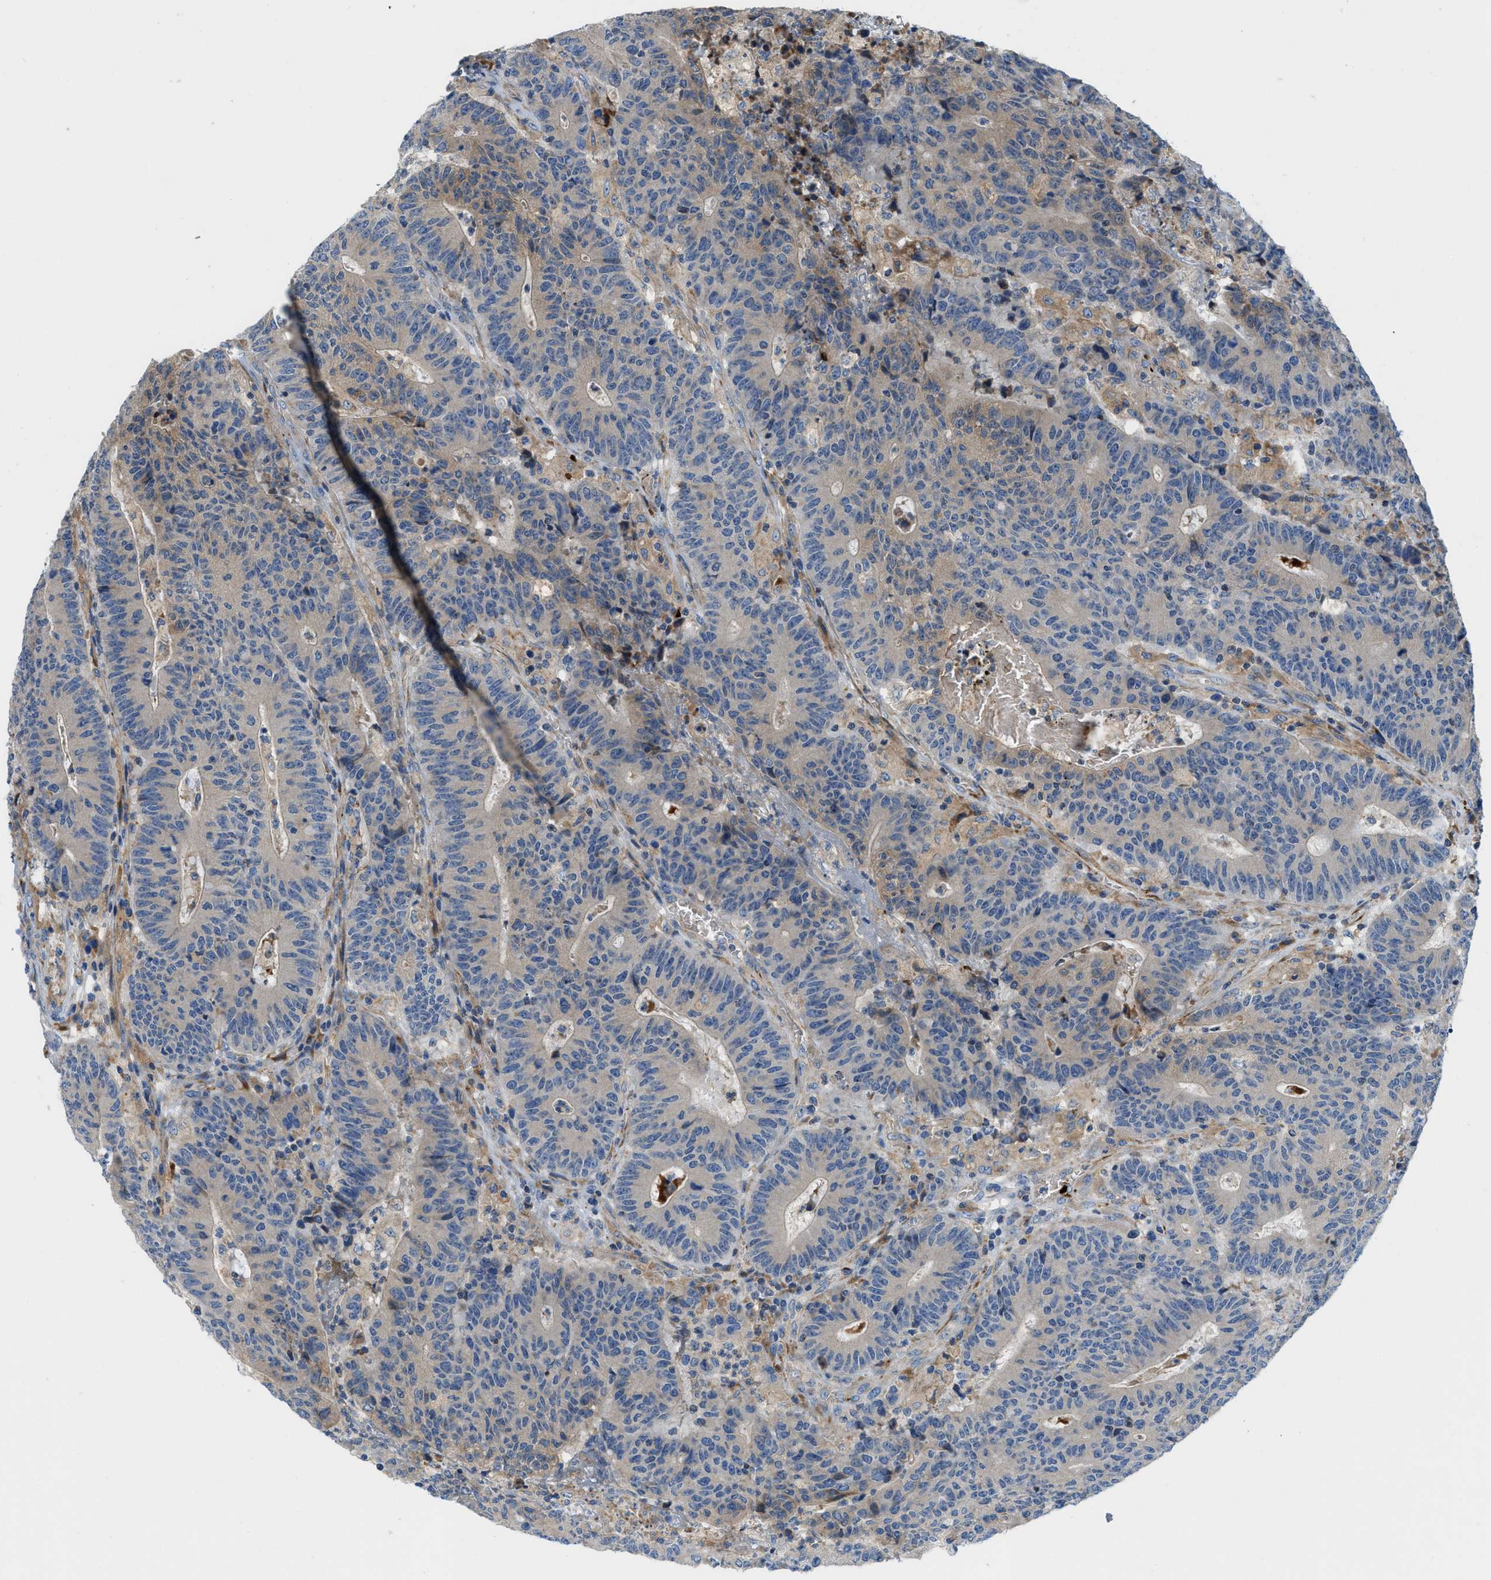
{"staining": {"intensity": "weak", "quantity": "<25%", "location": "cytoplasmic/membranous"}, "tissue": "colorectal cancer", "cell_type": "Tumor cells", "image_type": "cancer", "snomed": [{"axis": "morphology", "description": "Normal tissue, NOS"}, {"axis": "morphology", "description": "Adenocarcinoma, NOS"}, {"axis": "topography", "description": "Colon"}], "caption": "Protein analysis of colorectal cancer (adenocarcinoma) demonstrates no significant expression in tumor cells.", "gene": "ZNF831", "patient": {"sex": "female", "age": 75}}